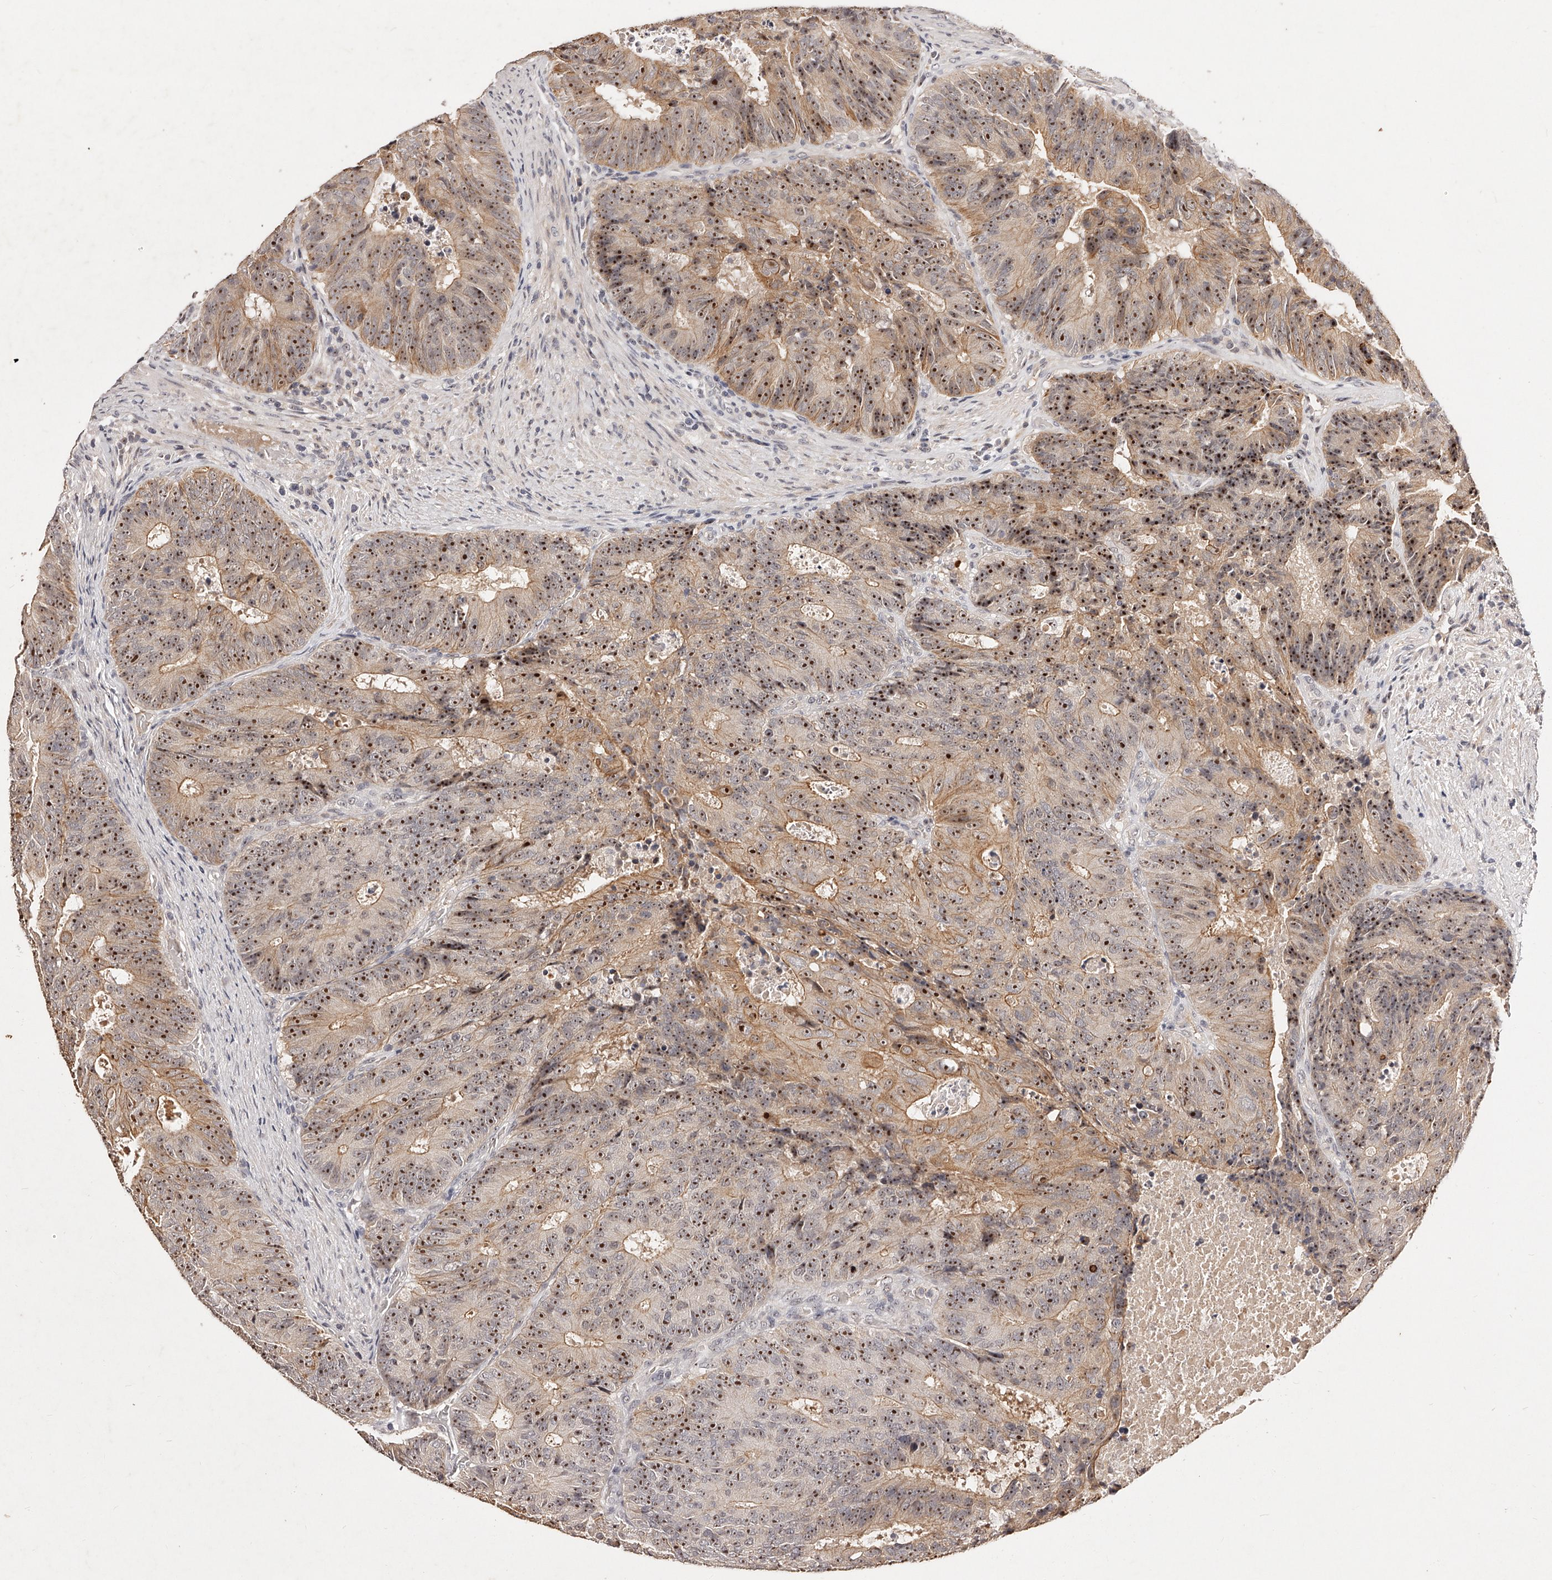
{"staining": {"intensity": "moderate", "quantity": ">75%", "location": "cytoplasmic/membranous,nuclear"}, "tissue": "colorectal cancer", "cell_type": "Tumor cells", "image_type": "cancer", "snomed": [{"axis": "morphology", "description": "Adenocarcinoma, NOS"}, {"axis": "topography", "description": "Colon"}], "caption": "Colorectal adenocarcinoma stained with a protein marker exhibits moderate staining in tumor cells.", "gene": "PHACTR1", "patient": {"sex": "male", "age": 87}}